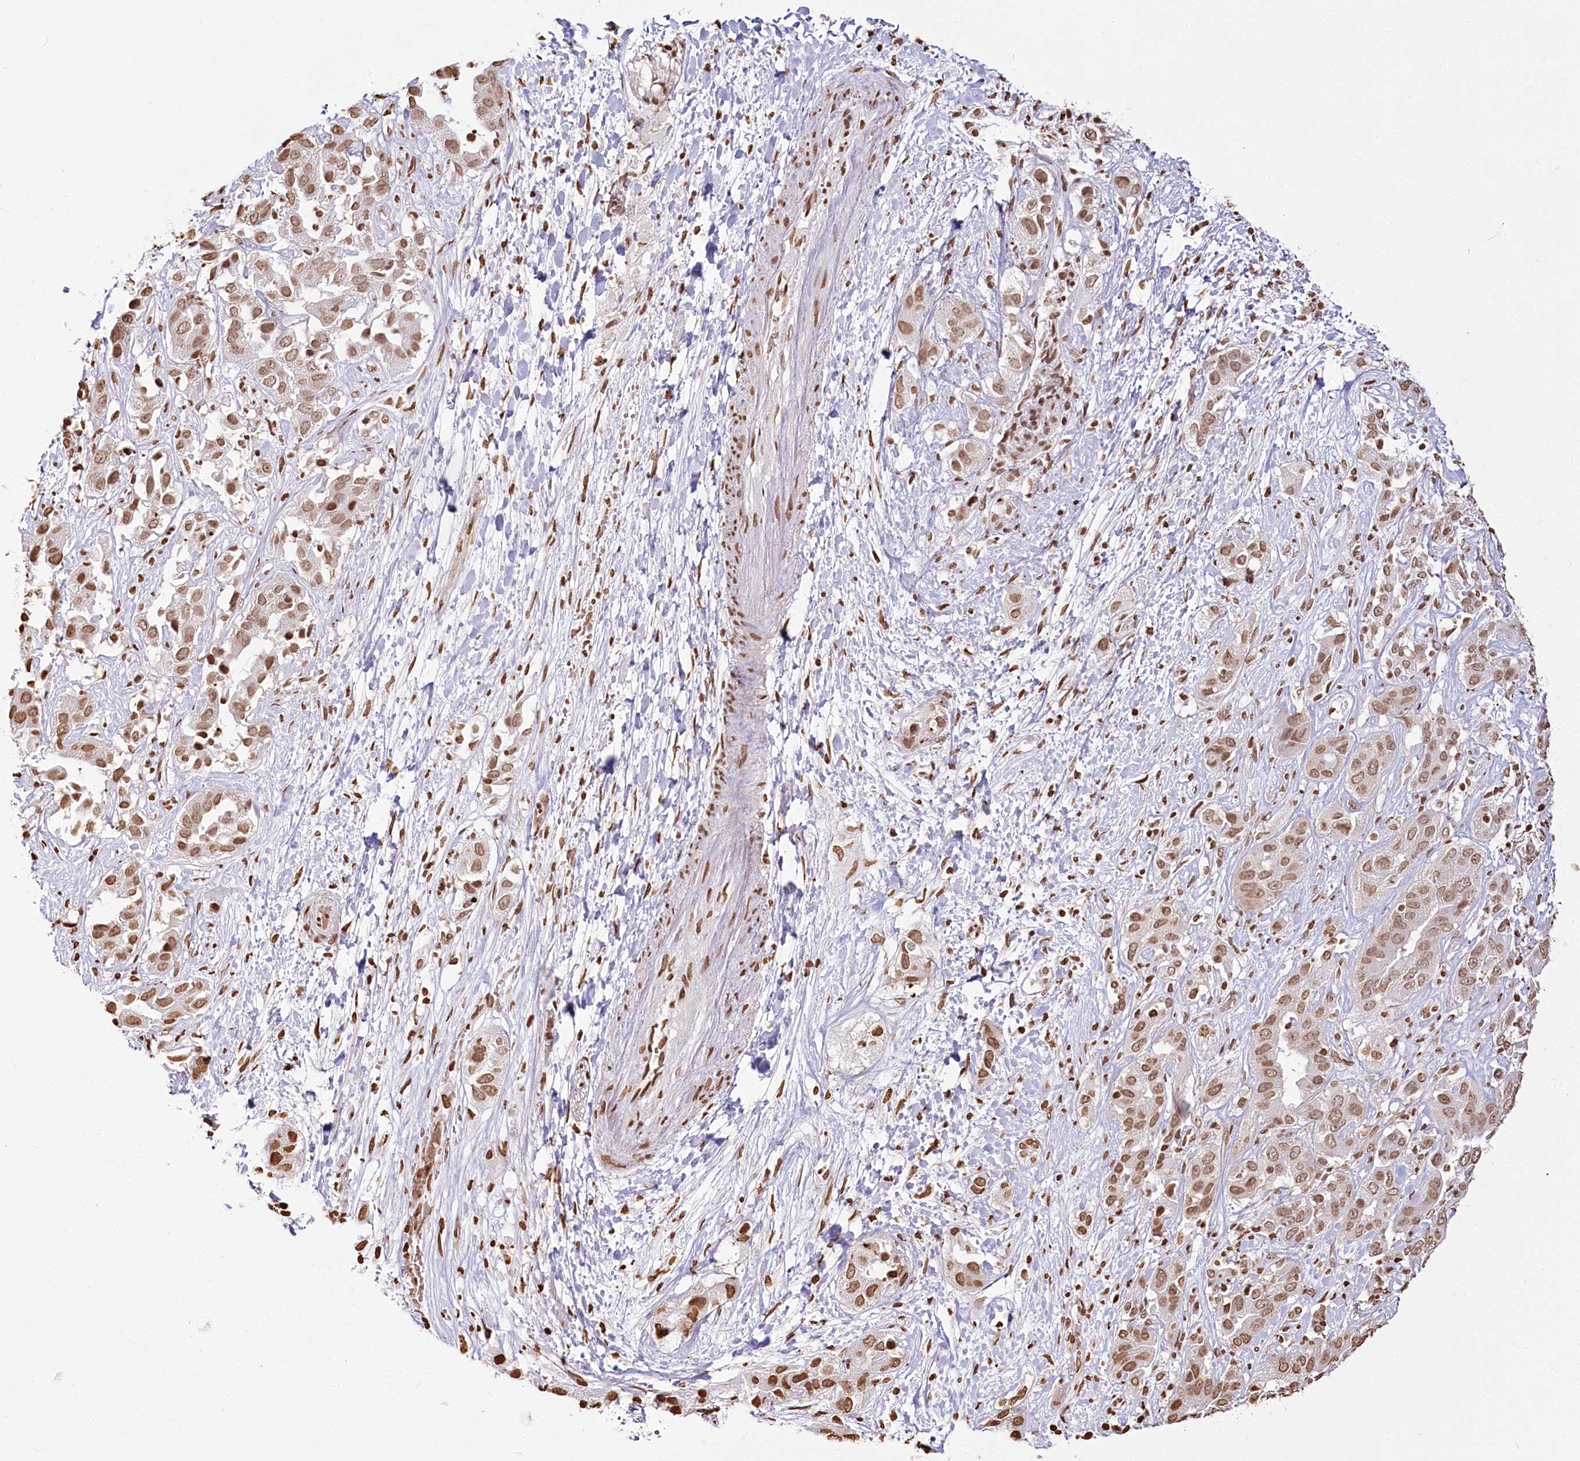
{"staining": {"intensity": "moderate", "quantity": ">75%", "location": "nuclear"}, "tissue": "liver cancer", "cell_type": "Tumor cells", "image_type": "cancer", "snomed": [{"axis": "morphology", "description": "Cholangiocarcinoma"}, {"axis": "topography", "description": "Liver"}], "caption": "Liver cancer (cholangiocarcinoma) was stained to show a protein in brown. There is medium levels of moderate nuclear staining in about >75% of tumor cells.", "gene": "FAM13A", "patient": {"sex": "female", "age": 52}}